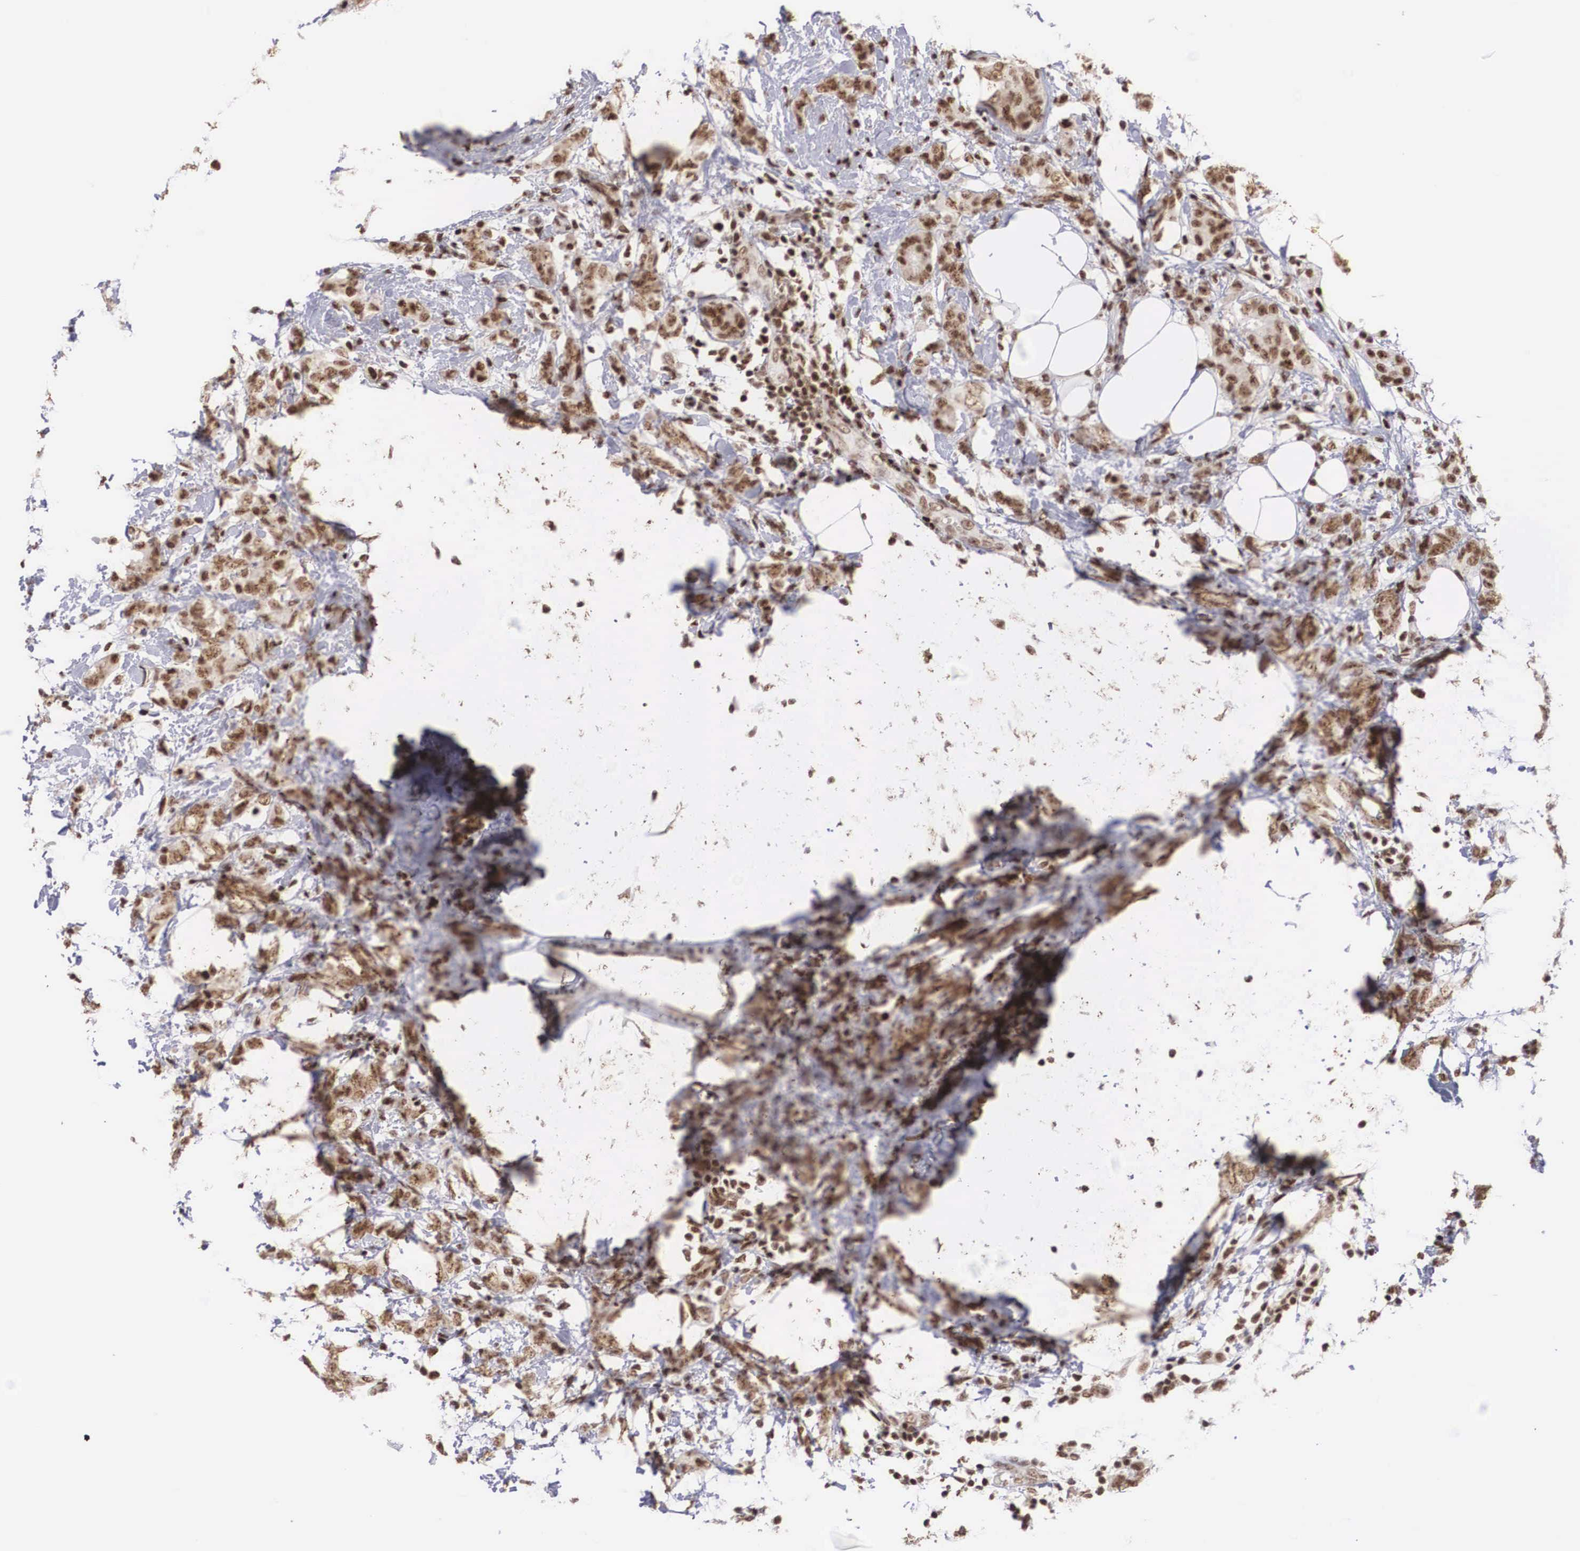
{"staining": {"intensity": "moderate", "quantity": ">75%", "location": "nuclear"}, "tissue": "breast cancer", "cell_type": "Tumor cells", "image_type": "cancer", "snomed": [{"axis": "morphology", "description": "Duct carcinoma"}, {"axis": "topography", "description": "Breast"}], "caption": "A high-resolution photomicrograph shows immunohistochemistry staining of intraductal carcinoma (breast), which exhibits moderate nuclear staining in about >75% of tumor cells.", "gene": "HTATSF1", "patient": {"sex": "female", "age": 53}}